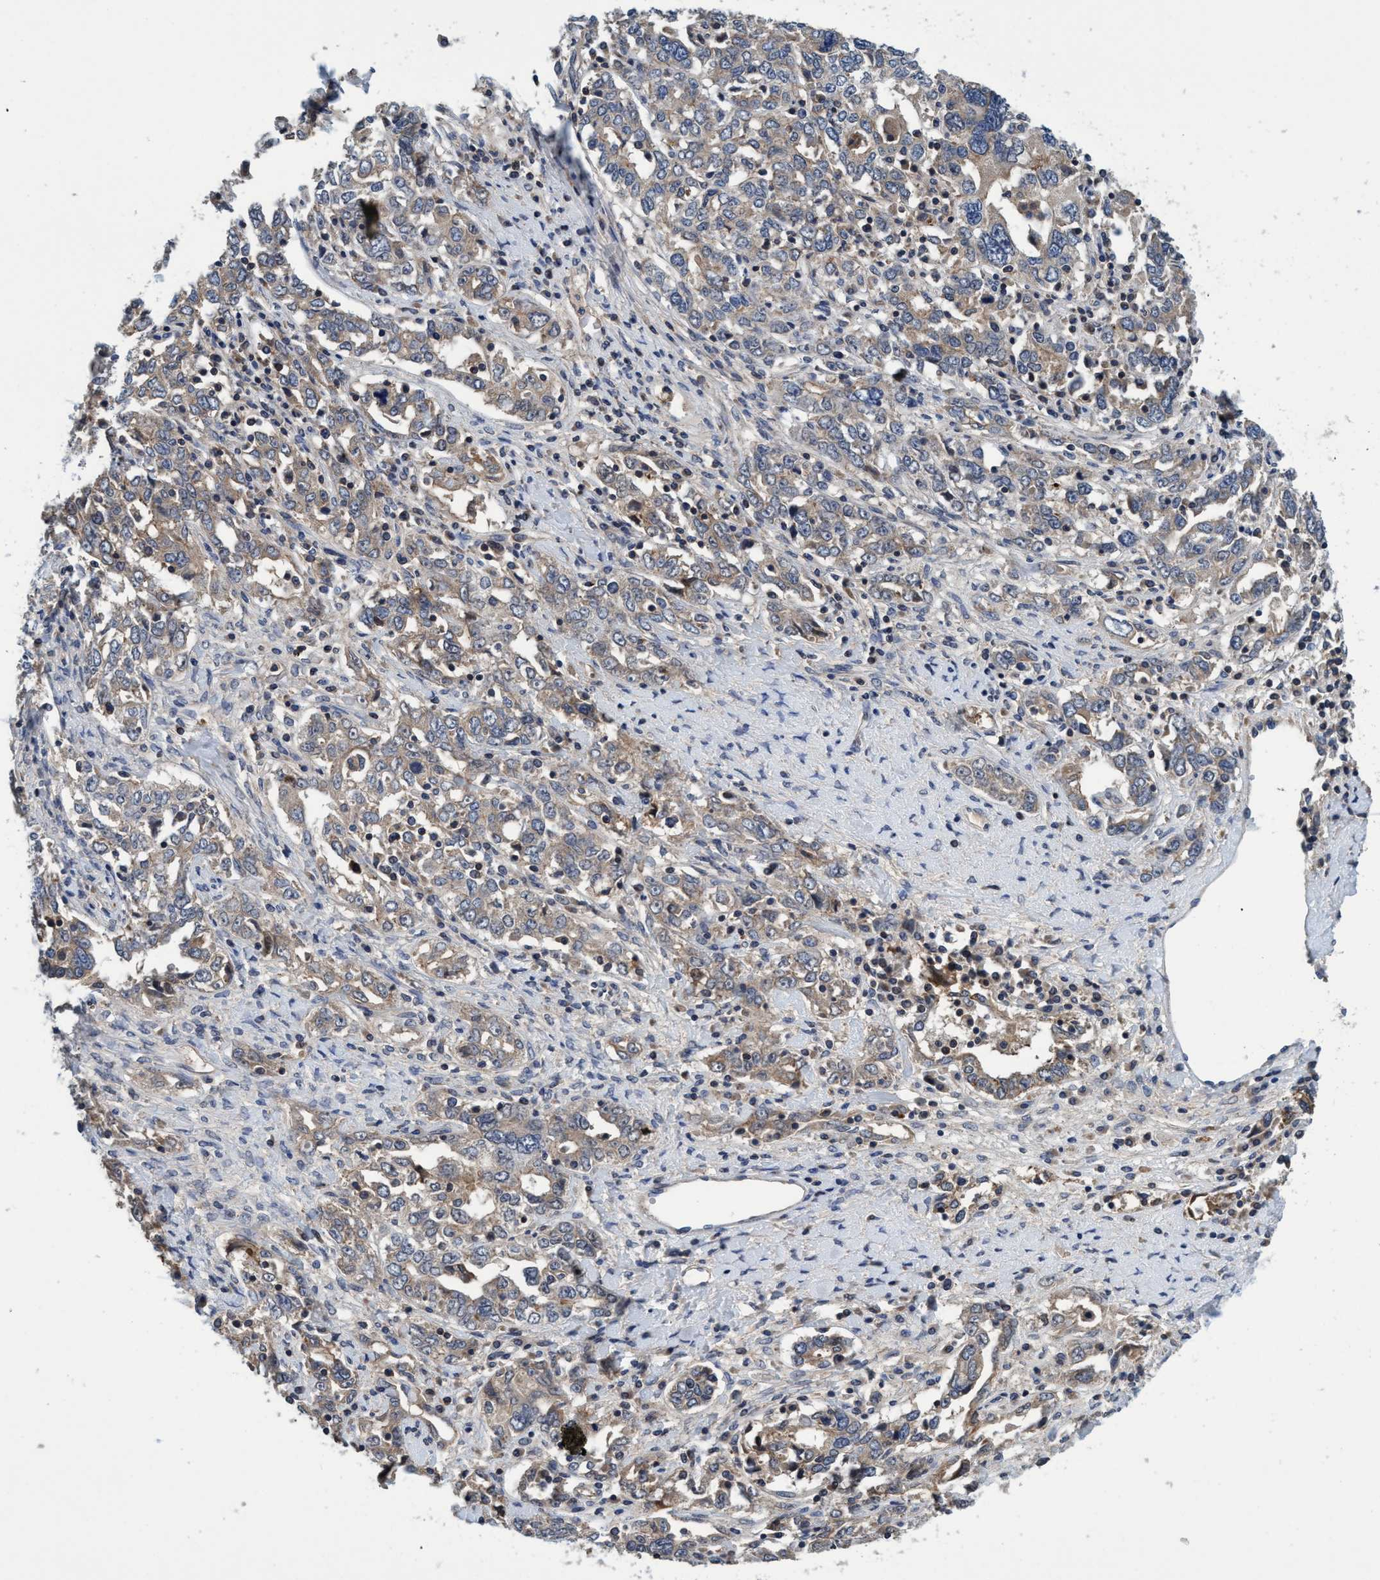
{"staining": {"intensity": "weak", "quantity": ">75%", "location": "cytoplasmic/membranous"}, "tissue": "ovarian cancer", "cell_type": "Tumor cells", "image_type": "cancer", "snomed": [{"axis": "morphology", "description": "Carcinoma, endometroid"}, {"axis": "topography", "description": "Ovary"}], "caption": "This is an image of IHC staining of endometroid carcinoma (ovarian), which shows weak expression in the cytoplasmic/membranous of tumor cells.", "gene": "CALCOCO2", "patient": {"sex": "female", "age": 62}}